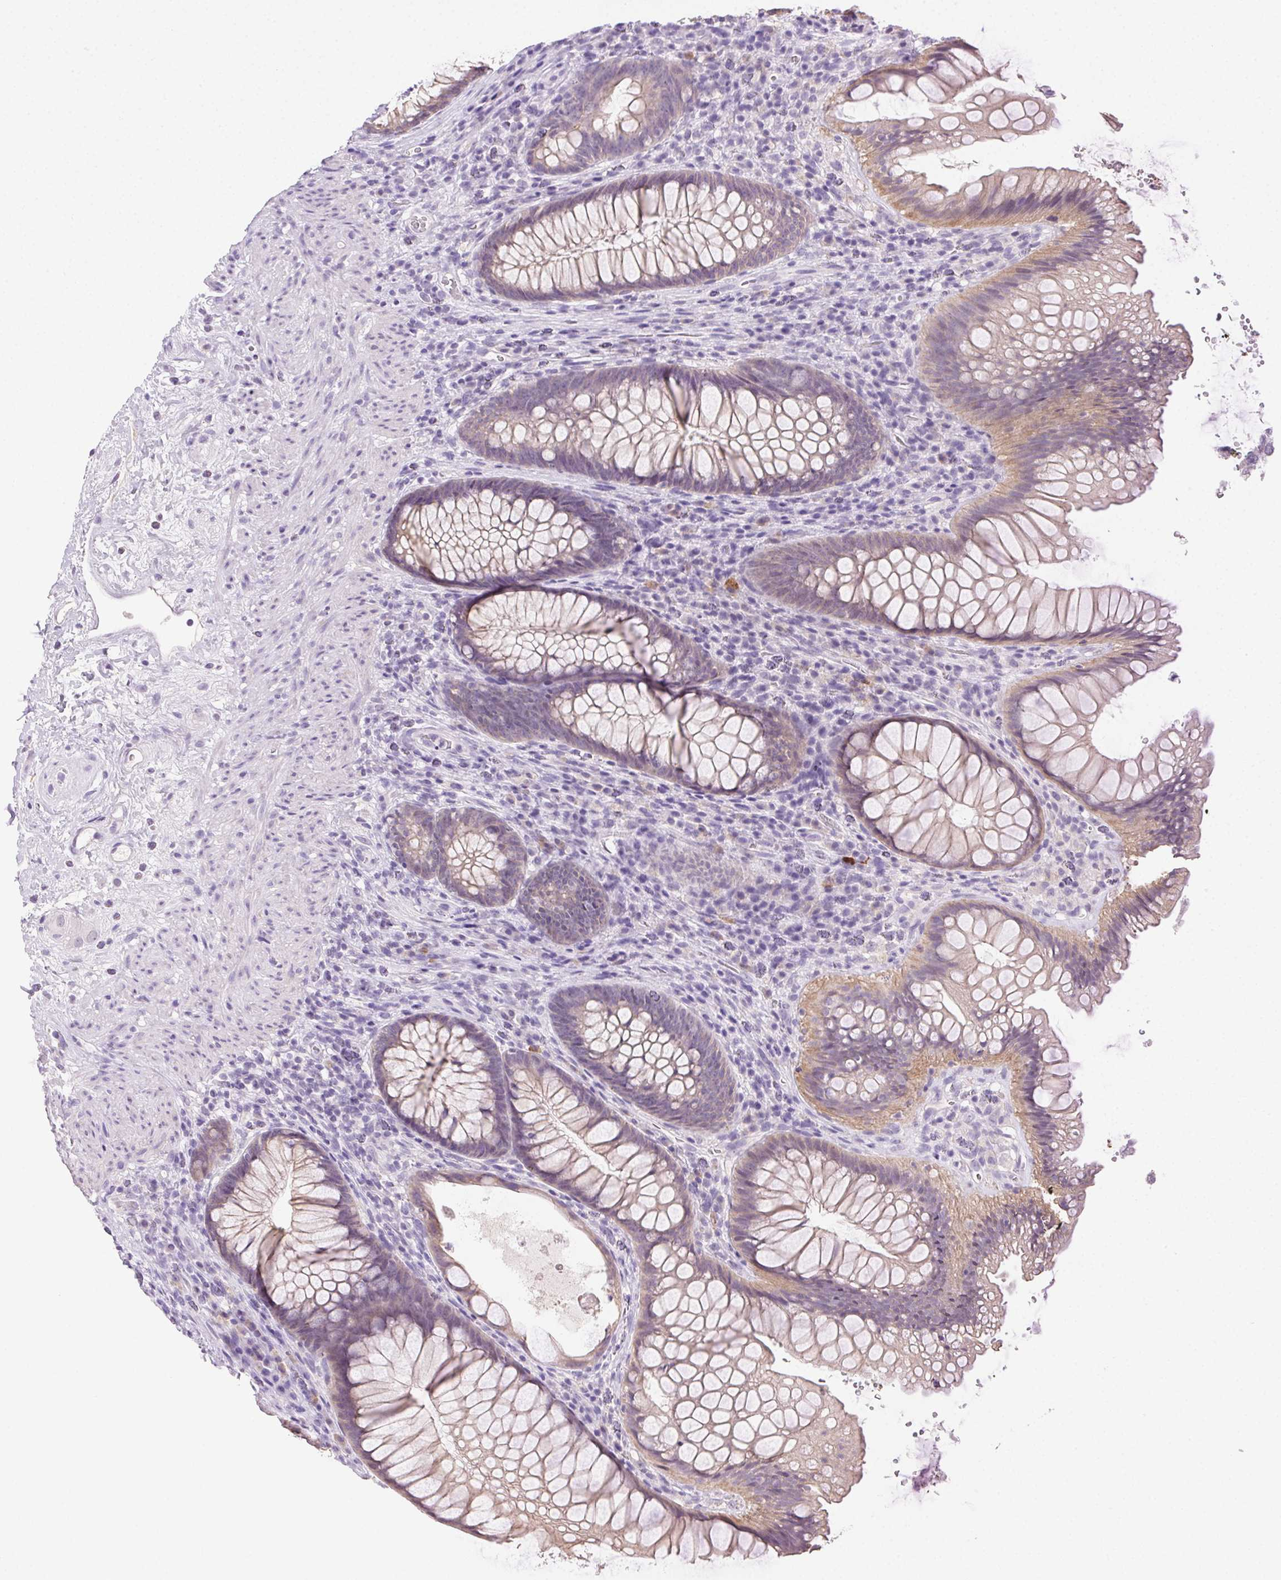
{"staining": {"intensity": "weak", "quantity": "25%-75%", "location": "cytoplasmic/membranous"}, "tissue": "rectum", "cell_type": "Glandular cells", "image_type": "normal", "snomed": [{"axis": "morphology", "description": "Normal tissue, NOS"}, {"axis": "topography", "description": "Smooth muscle"}, {"axis": "topography", "description": "Rectum"}], "caption": "Immunohistochemical staining of benign human rectum demonstrates weak cytoplasmic/membranous protein staining in about 25%-75% of glandular cells. (IHC, brightfield microscopy, high magnification).", "gene": "CLDN10", "patient": {"sex": "male", "age": 53}}